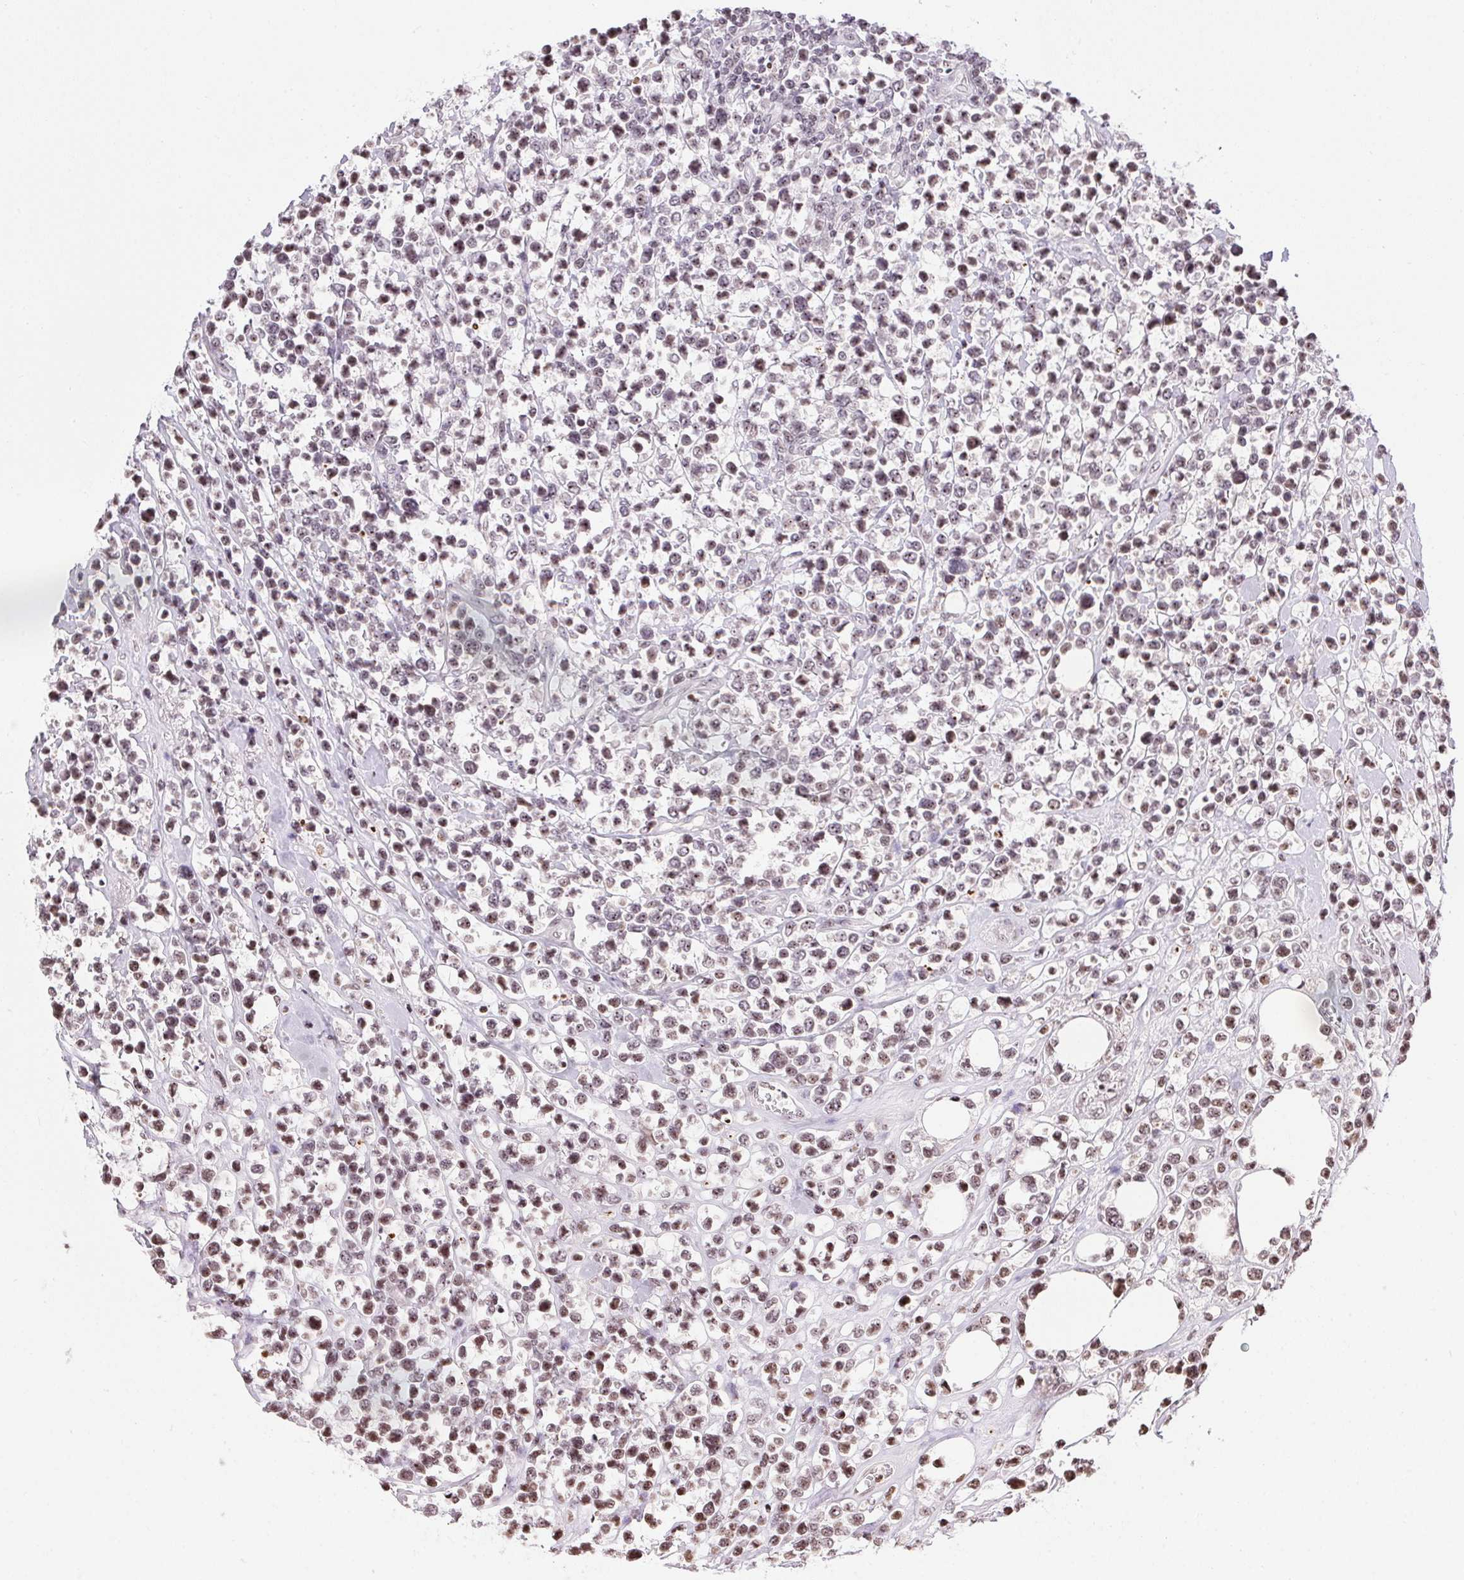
{"staining": {"intensity": "weak", "quantity": "25%-75%", "location": "nuclear"}, "tissue": "lymphoma", "cell_type": "Tumor cells", "image_type": "cancer", "snomed": [{"axis": "morphology", "description": "Malignant lymphoma, non-Hodgkin's type, High grade"}, {"axis": "topography", "description": "Soft tissue"}], "caption": "Lymphoma stained with immunohistochemistry demonstrates weak nuclear expression in approximately 25%-75% of tumor cells.", "gene": "RNF181", "patient": {"sex": "female", "age": 56}}